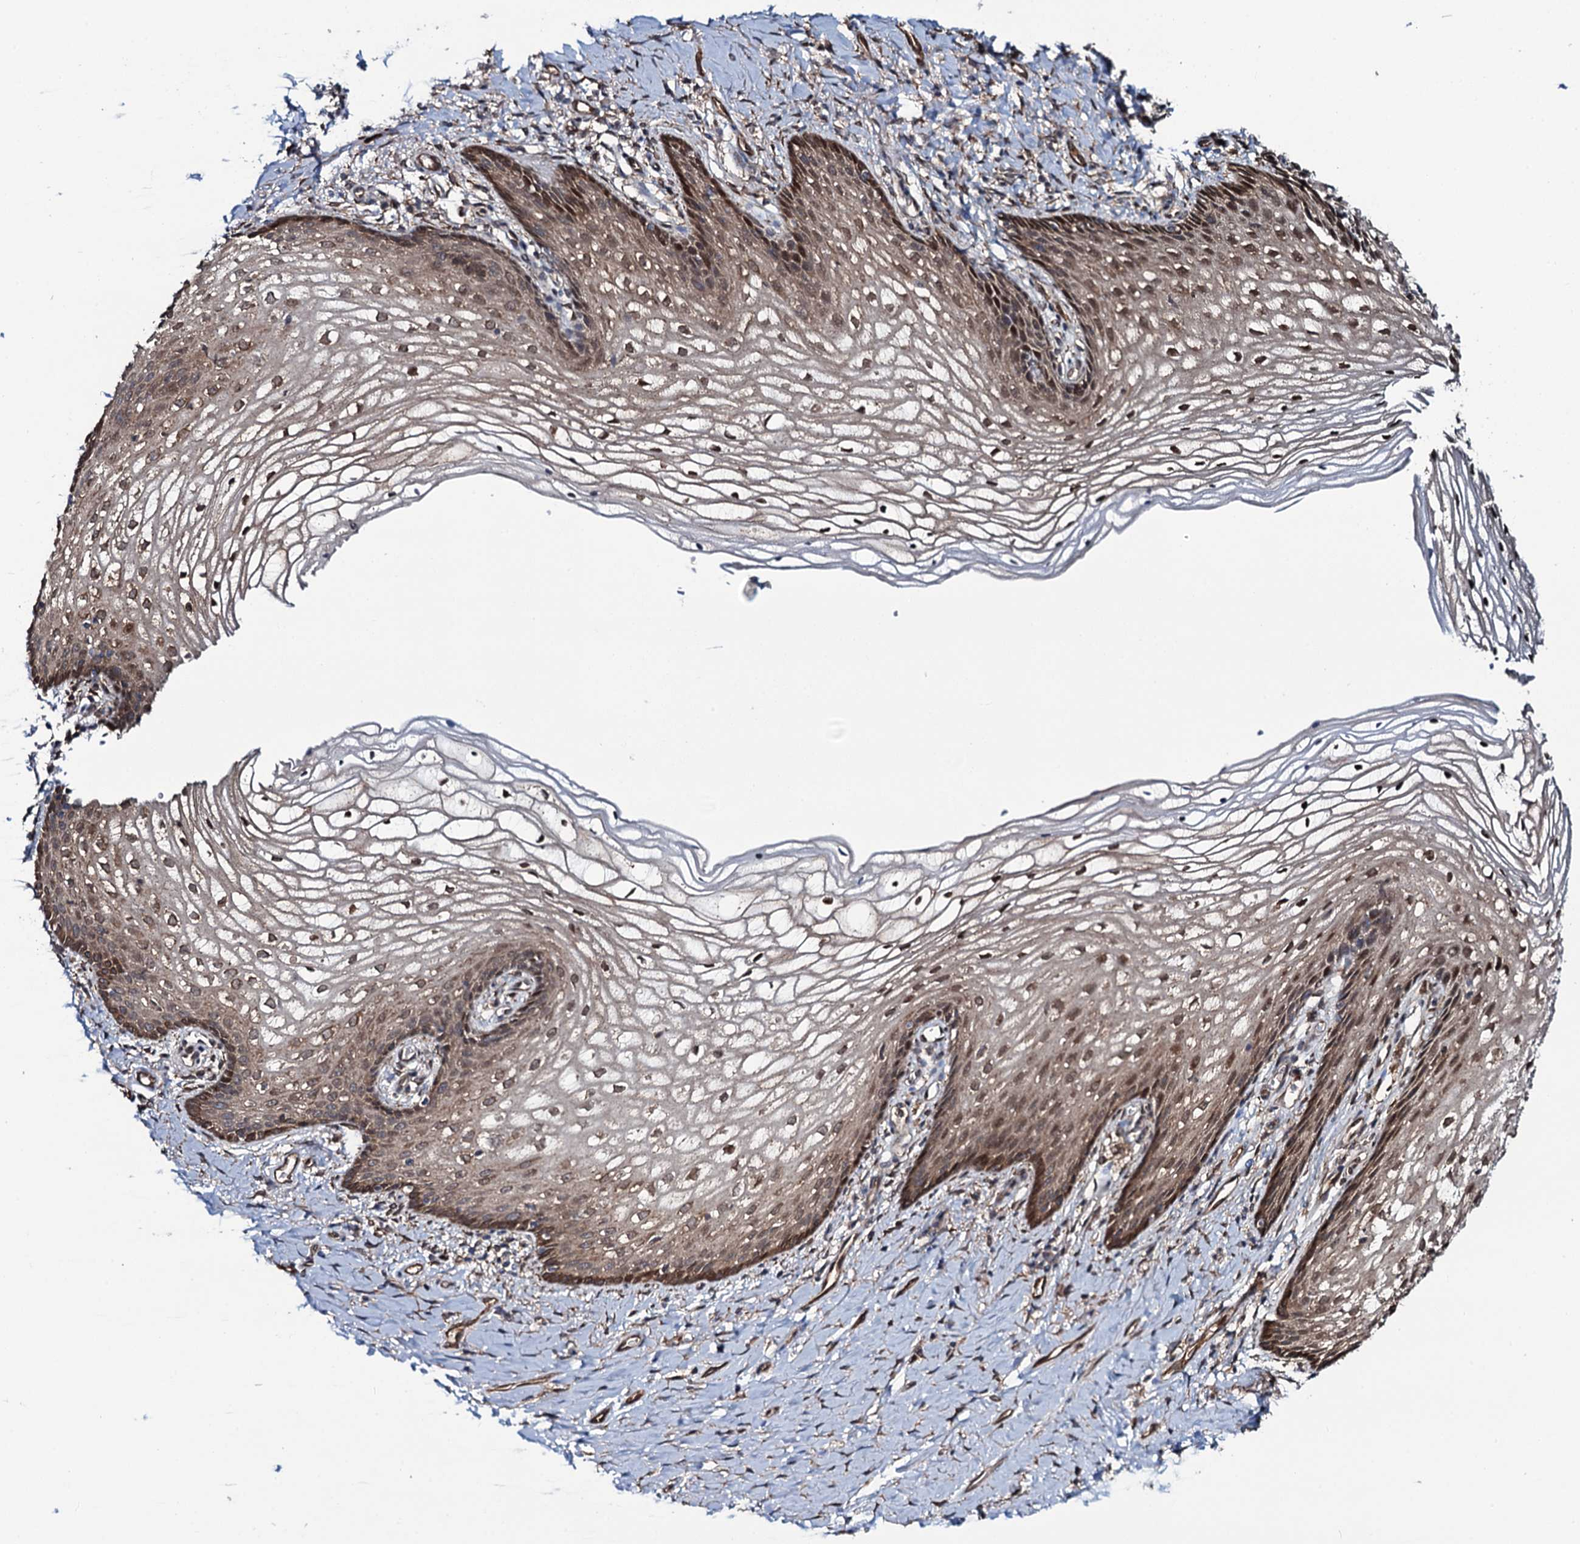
{"staining": {"intensity": "moderate", "quantity": ">75%", "location": "nuclear"}, "tissue": "vagina", "cell_type": "Squamous epithelial cells", "image_type": "normal", "snomed": [{"axis": "morphology", "description": "Normal tissue, NOS"}, {"axis": "topography", "description": "Vagina"}], "caption": "Squamous epithelial cells reveal medium levels of moderate nuclear staining in approximately >75% of cells in normal human vagina. The staining was performed using DAB (3,3'-diaminobenzidine), with brown indicating positive protein expression. Nuclei are stained blue with hematoxylin.", "gene": "EVX2", "patient": {"sex": "female", "age": 60}}